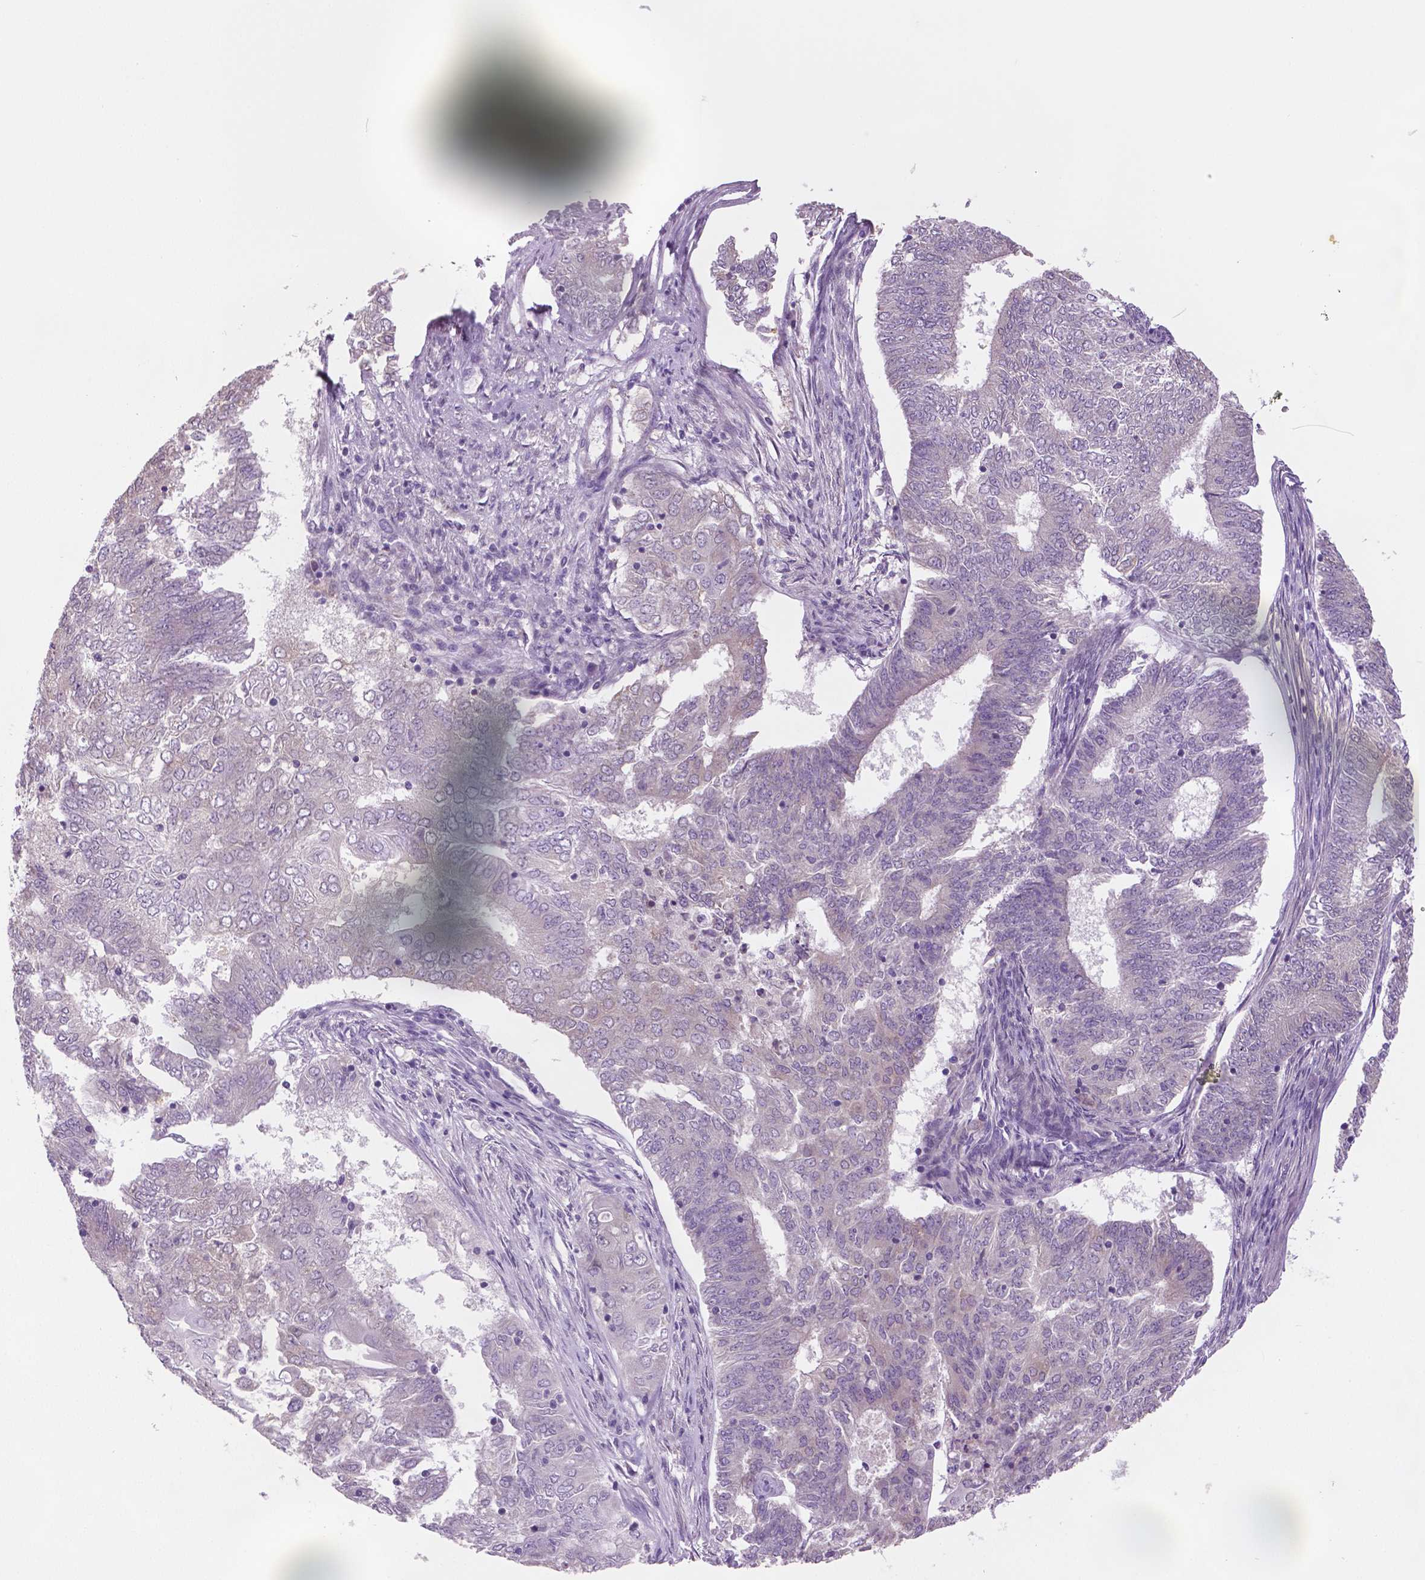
{"staining": {"intensity": "negative", "quantity": "none", "location": "none"}, "tissue": "endometrial cancer", "cell_type": "Tumor cells", "image_type": "cancer", "snomed": [{"axis": "morphology", "description": "Adenocarcinoma, NOS"}, {"axis": "topography", "description": "Endometrium"}], "caption": "A high-resolution histopathology image shows immunohistochemistry staining of endometrial adenocarcinoma, which shows no significant positivity in tumor cells. Nuclei are stained in blue.", "gene": "DNAH12", "patient": {"sex": "female", "age": 62}}